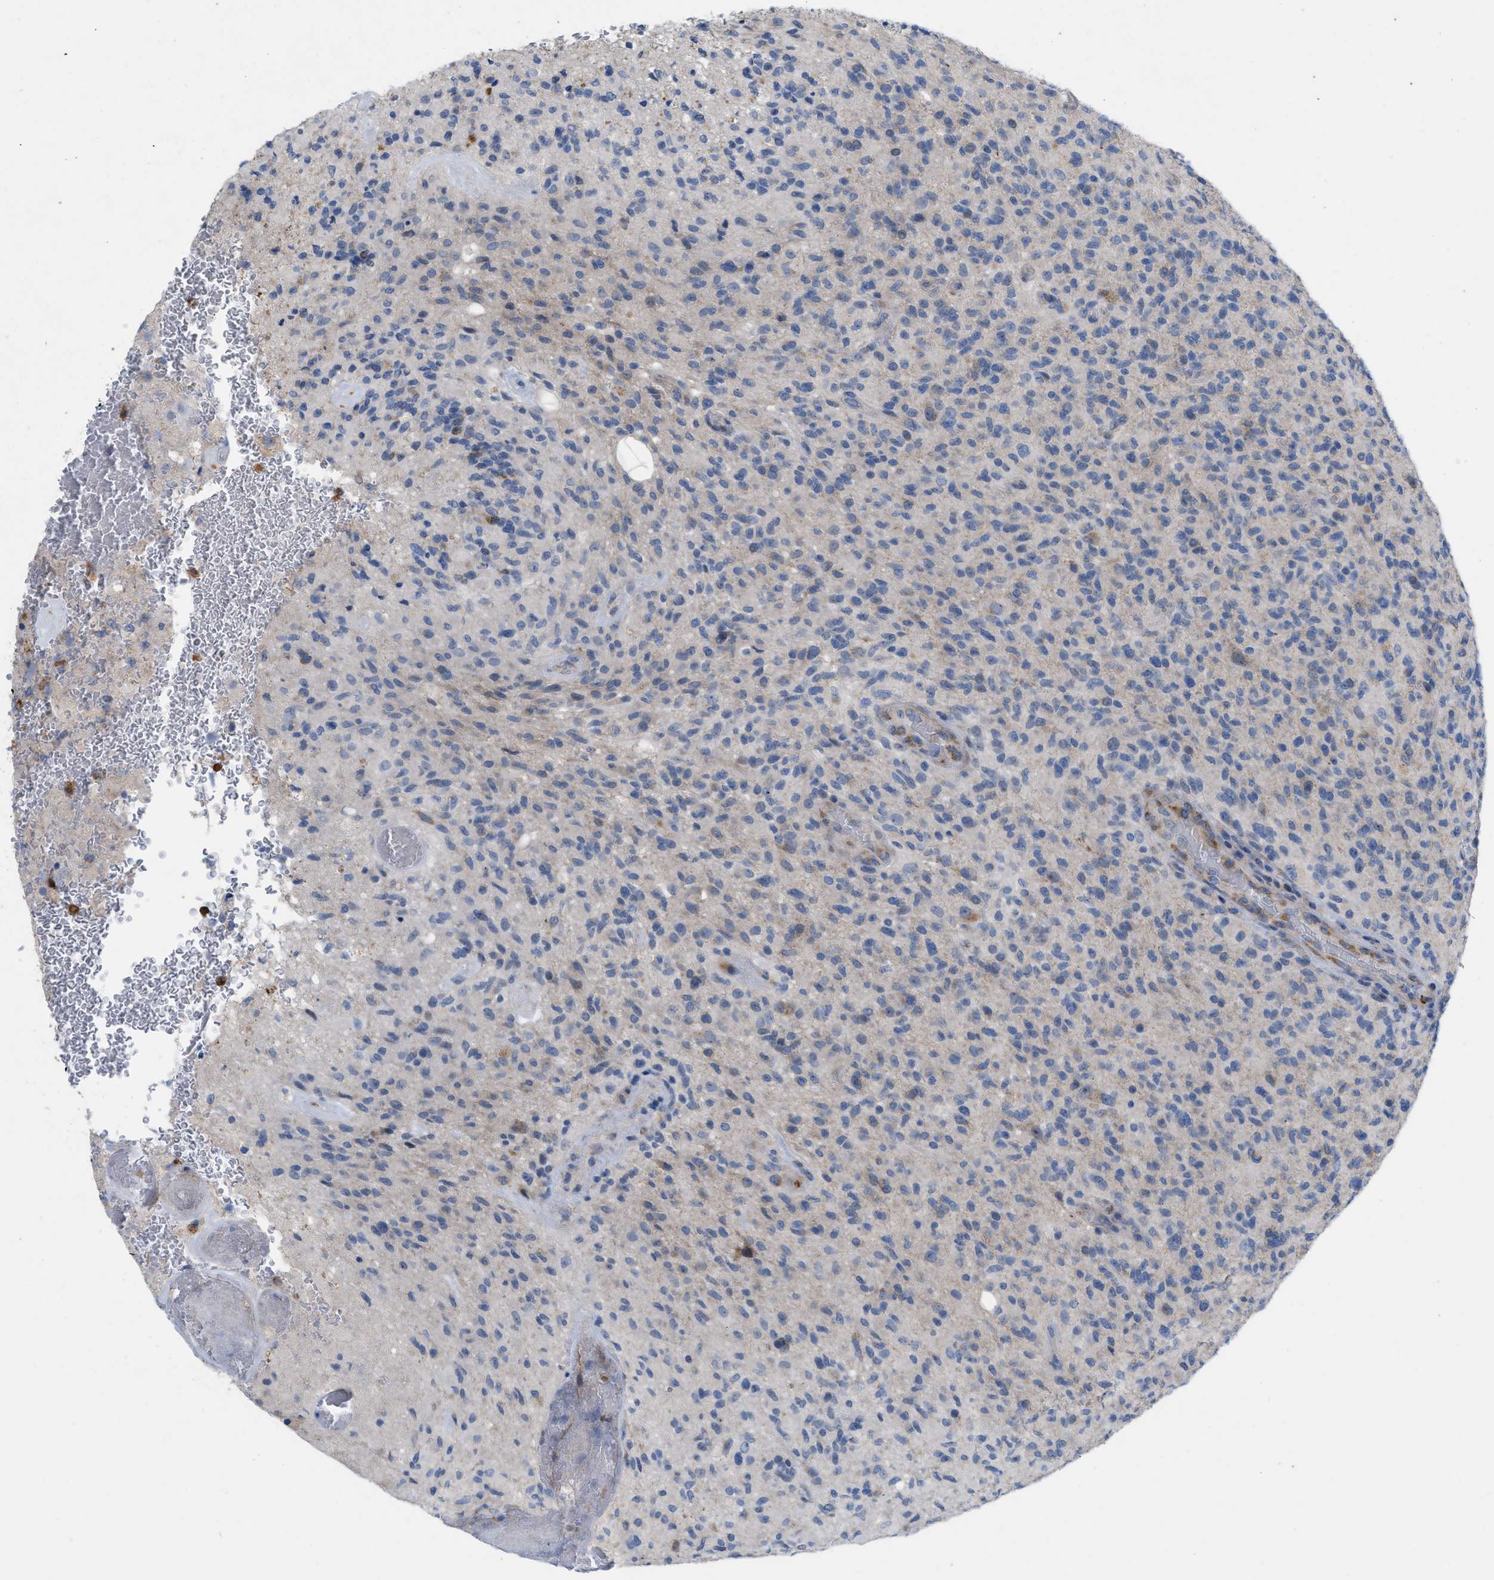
{"staining": {"intensity": "negative", "quantity": "none", "location": "none"}, "tissue": "glioma", "cell_type": "Tumor cells", "image_type": "cancer", "snomed": [{"axis": "morphology", "description": "Glioma, malignant, High grade"}, {"axis": "topography", "description": "Brain"}], "caption": "IHC of glioma exhibits no staining in tumor cells.", "gene": "PLPPR5", "patient": {"sex": "male", "age": 71}}